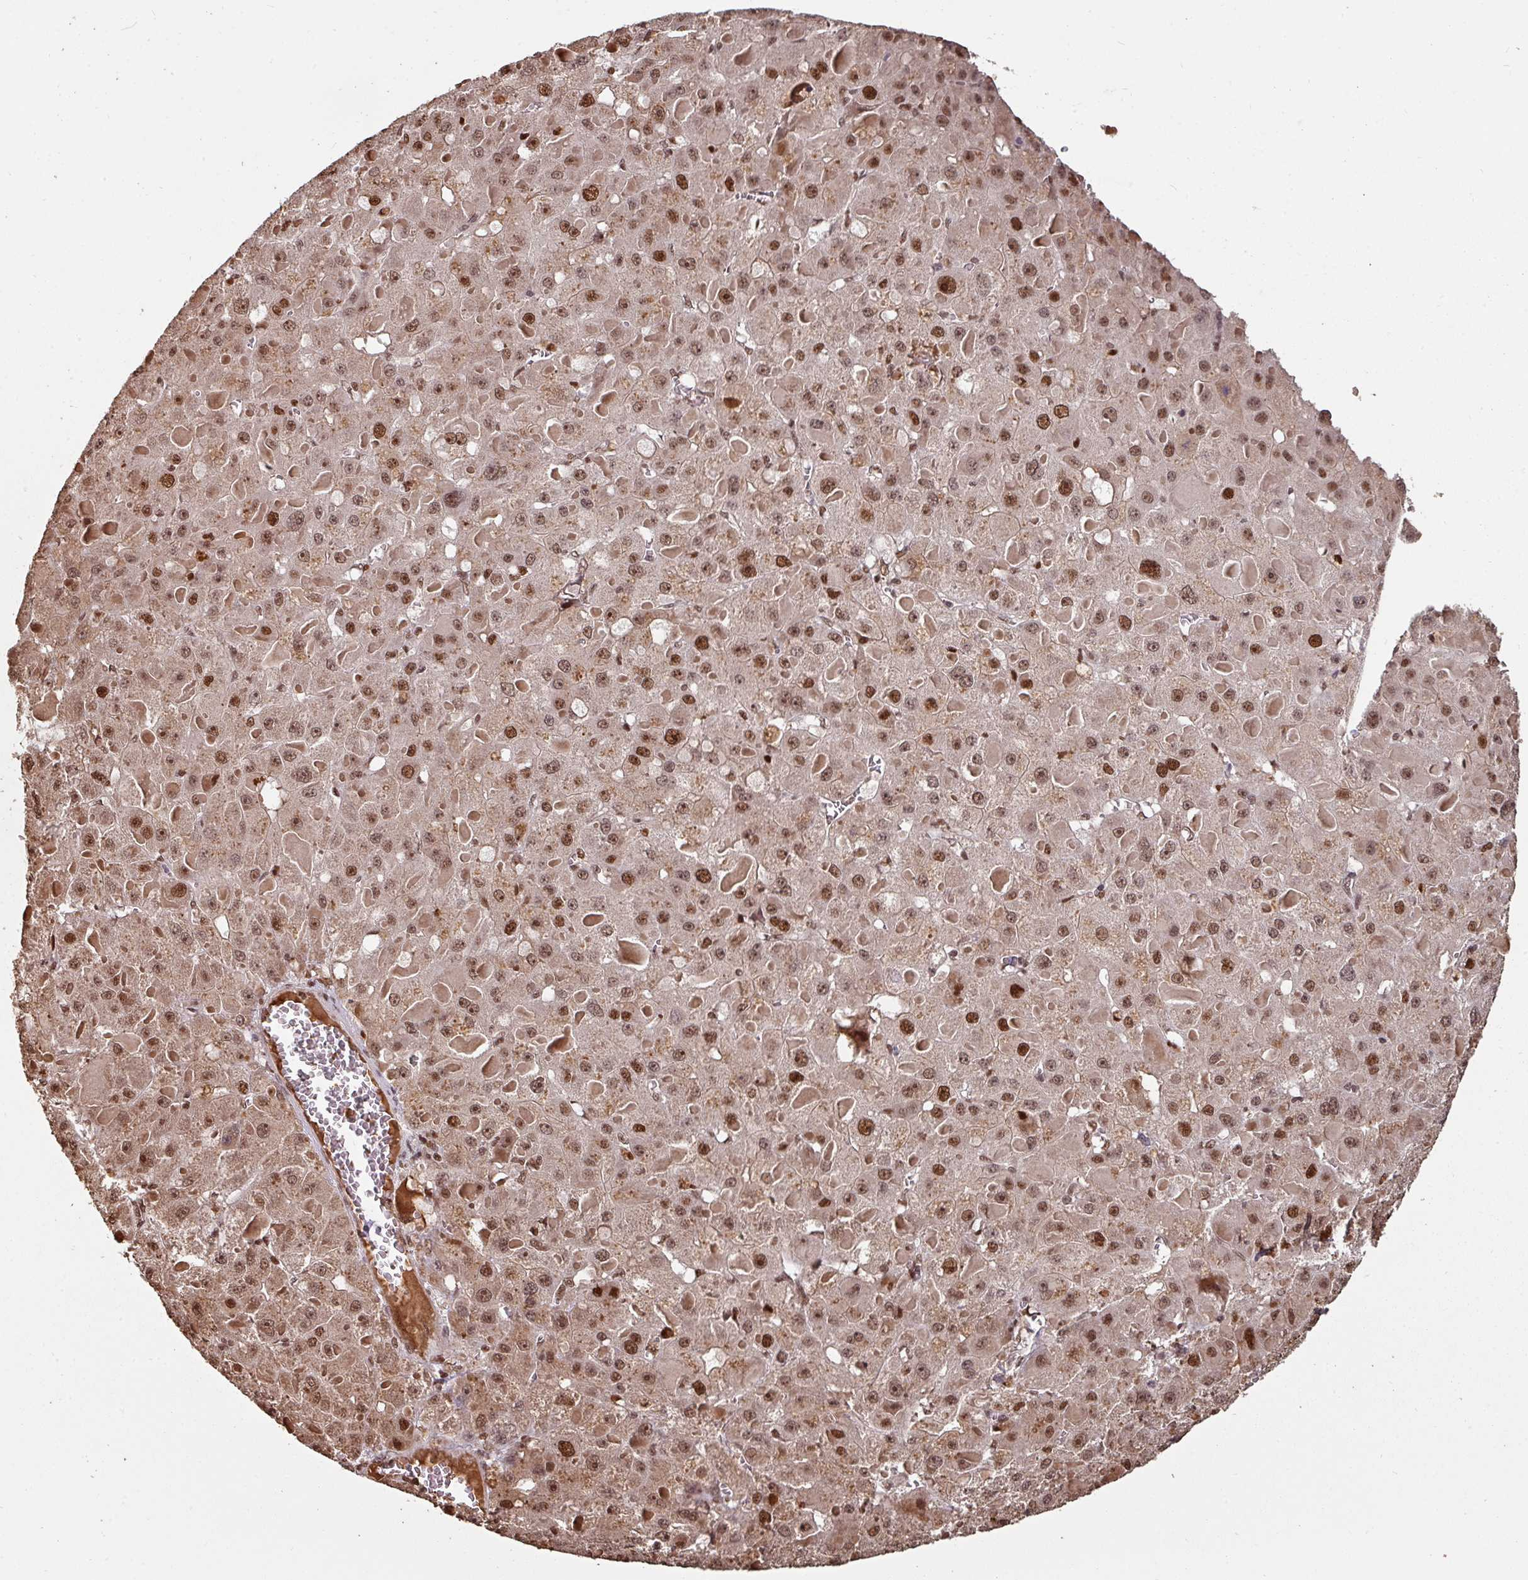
{"staining": {"intensity": "moderate", "quantity": ">75%", "location": "cytoplasmic/membranous,nuclear"}, "tissue": "liver cancer", "cell_type": "Tumor cells", "image_type": "cancer", "snomed": [{"axis": "morphology", "description": "Carcinoma, Hepatocellular, NOS"}, {"axis": "topography", "description": "Liver"}], "caption": "The micrograph displays staining of liver hepatocellular carcinoma, revealing moderate cytoplasmic/membranous and nuclear protein positivity (brown color) within tumor cells.", "gene": "POLD1", "patient": {"sex": "female", "age": 73}}